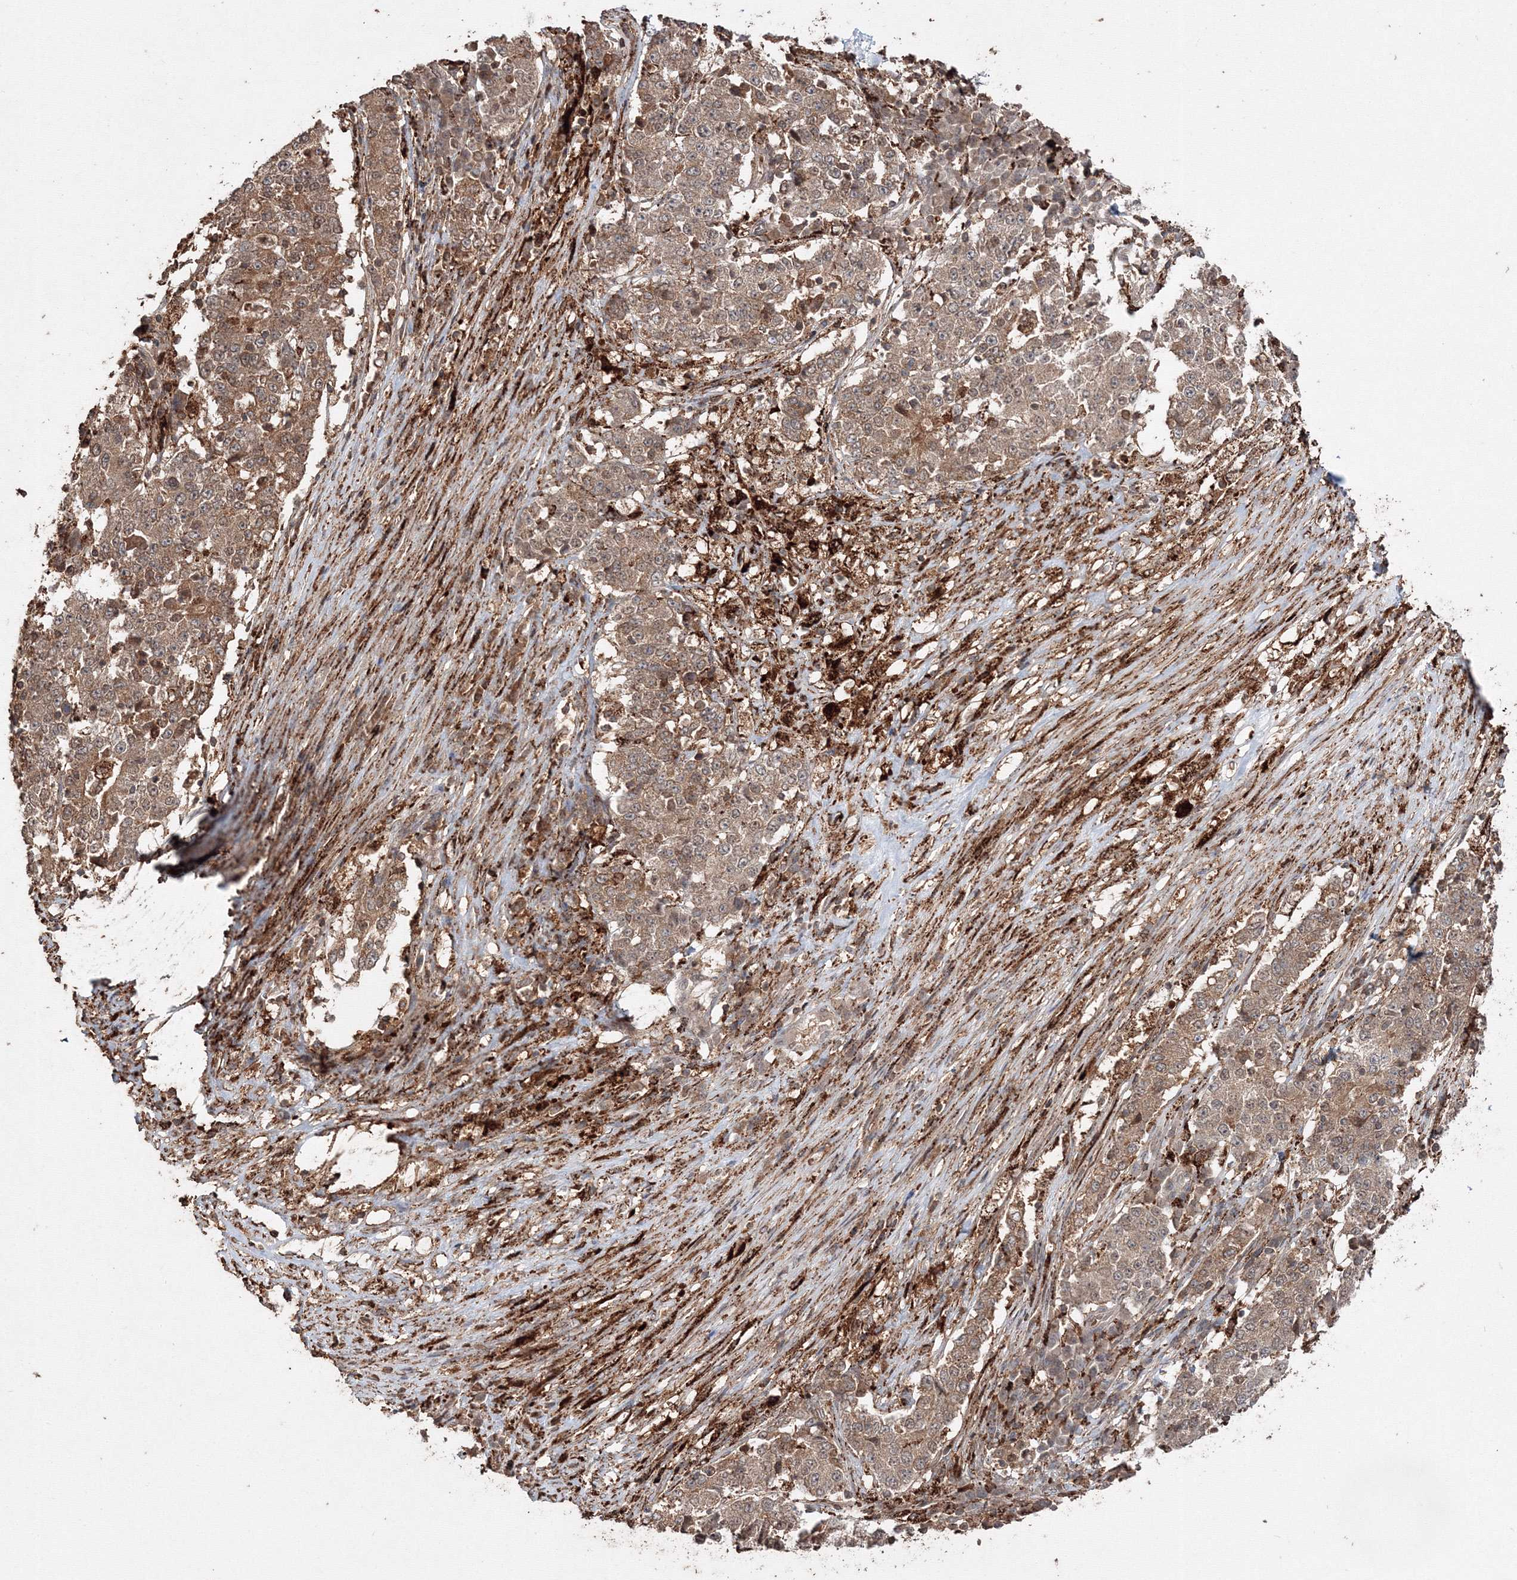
{"staining": {"intensity": "moderate", "quantity": ">75%", "location": "cytoplasmic/membranous"}, "tissue": "stomach cancer", "cell_type": "Tumor cells", "image_type": "cancer", "snomed": [{"axis": "morphology", "description": "Adenocarcinoma, NOS"}, {"axis": "topography", "description": "Stomach"}], "caption": "Stomach cancer (adenocarcinoma) stained with a brown dye shows moderate cytoplasmic/membranous positive positivity in about >75% of tumor cells.", "gene": "DDO", "patient": {"sex": "male", "age": 59}}